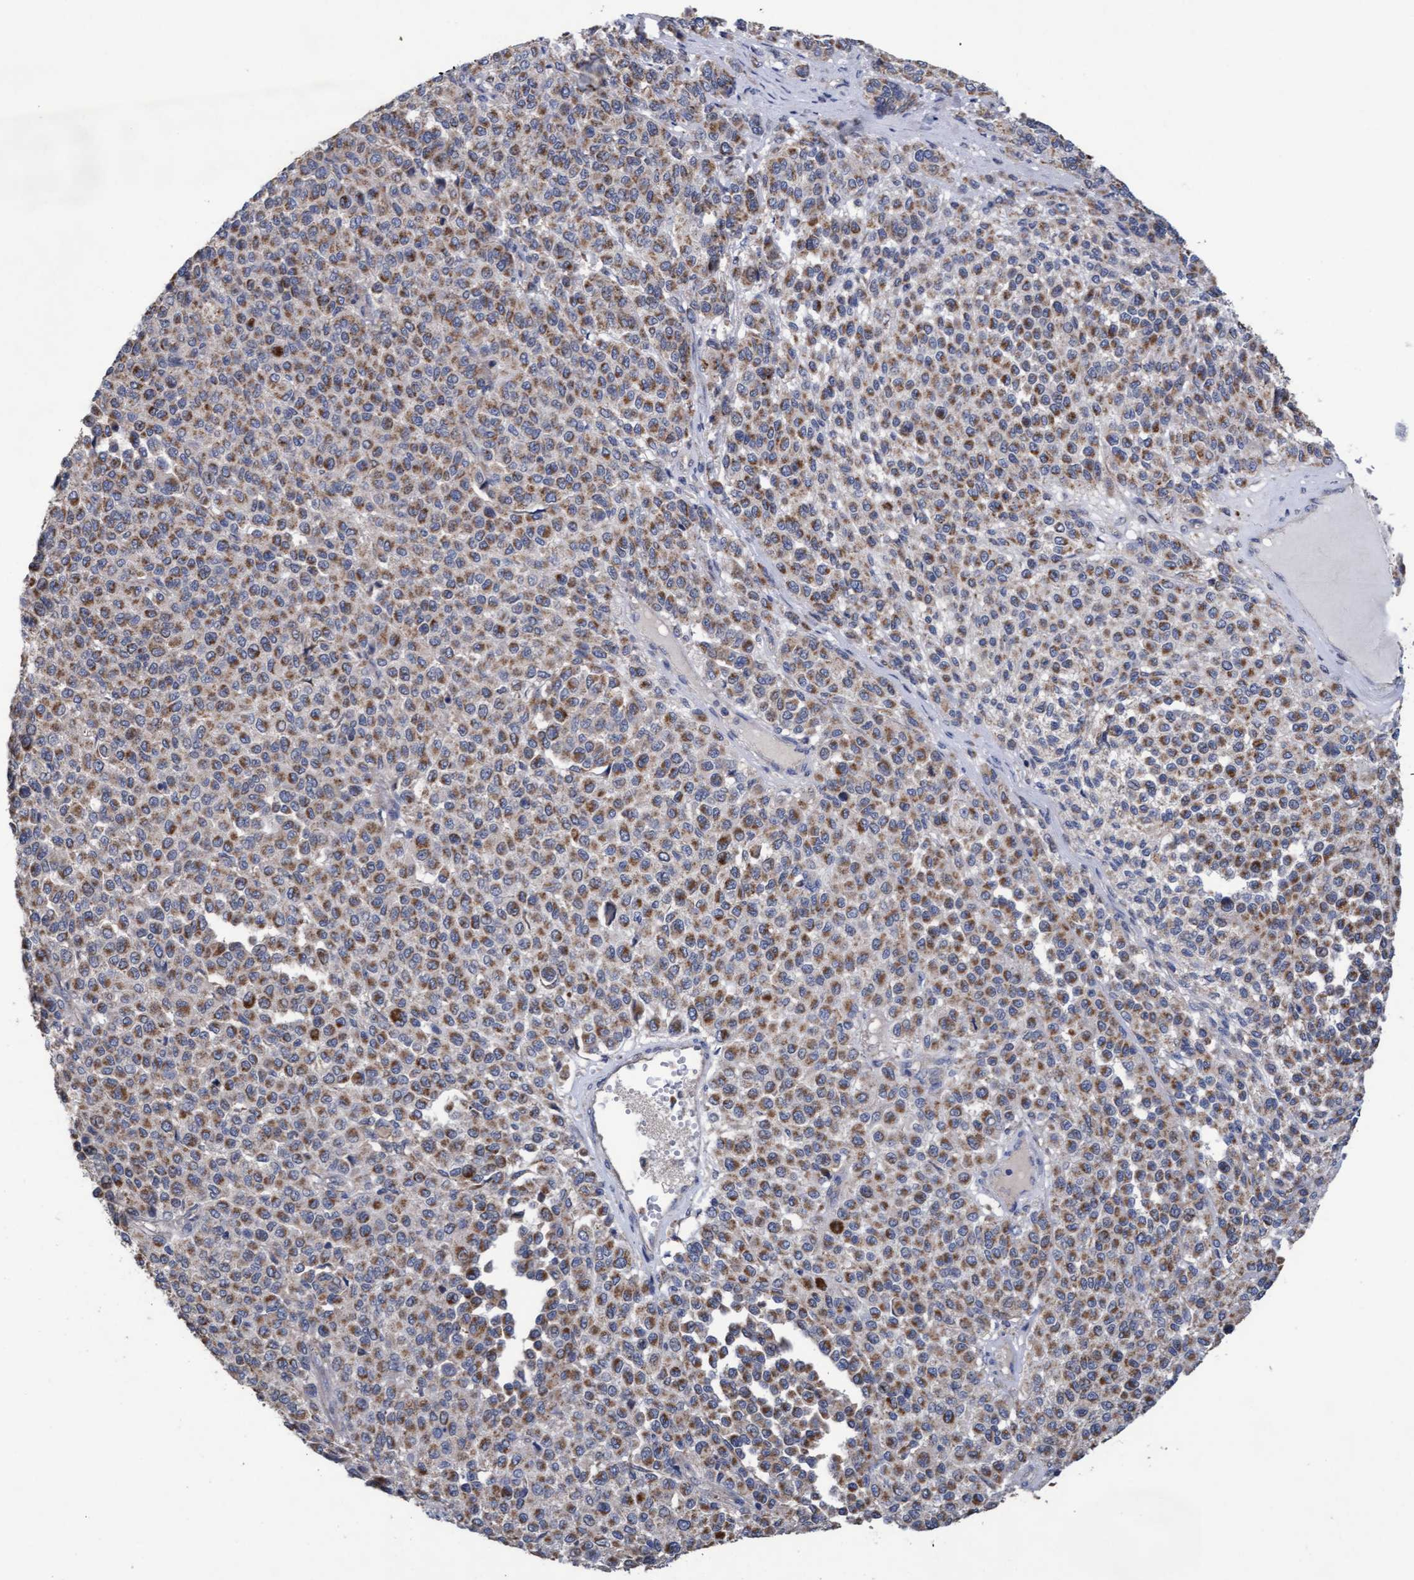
{"staining": {"intensity": "moderate", "quantity": ">75%", "location": "cytoplasmic/membranous"}, "tissue": "melanoma", "cell_type": "Tumor cells", "image_type": "cancer", "snomed": [{"axis": "morphology", "description": "Malignant melanoma, Metastatic site"}, {"axis": "topography", "description": "Pancreas"}], "caption": "Malignant melanoma (metastatic site) stained for a protein exhibits moderate cytoplasmic/membranous positivity in tumor cells.", "gene": "MRPL38", "patient": {"sex": "female", "age": 30}}